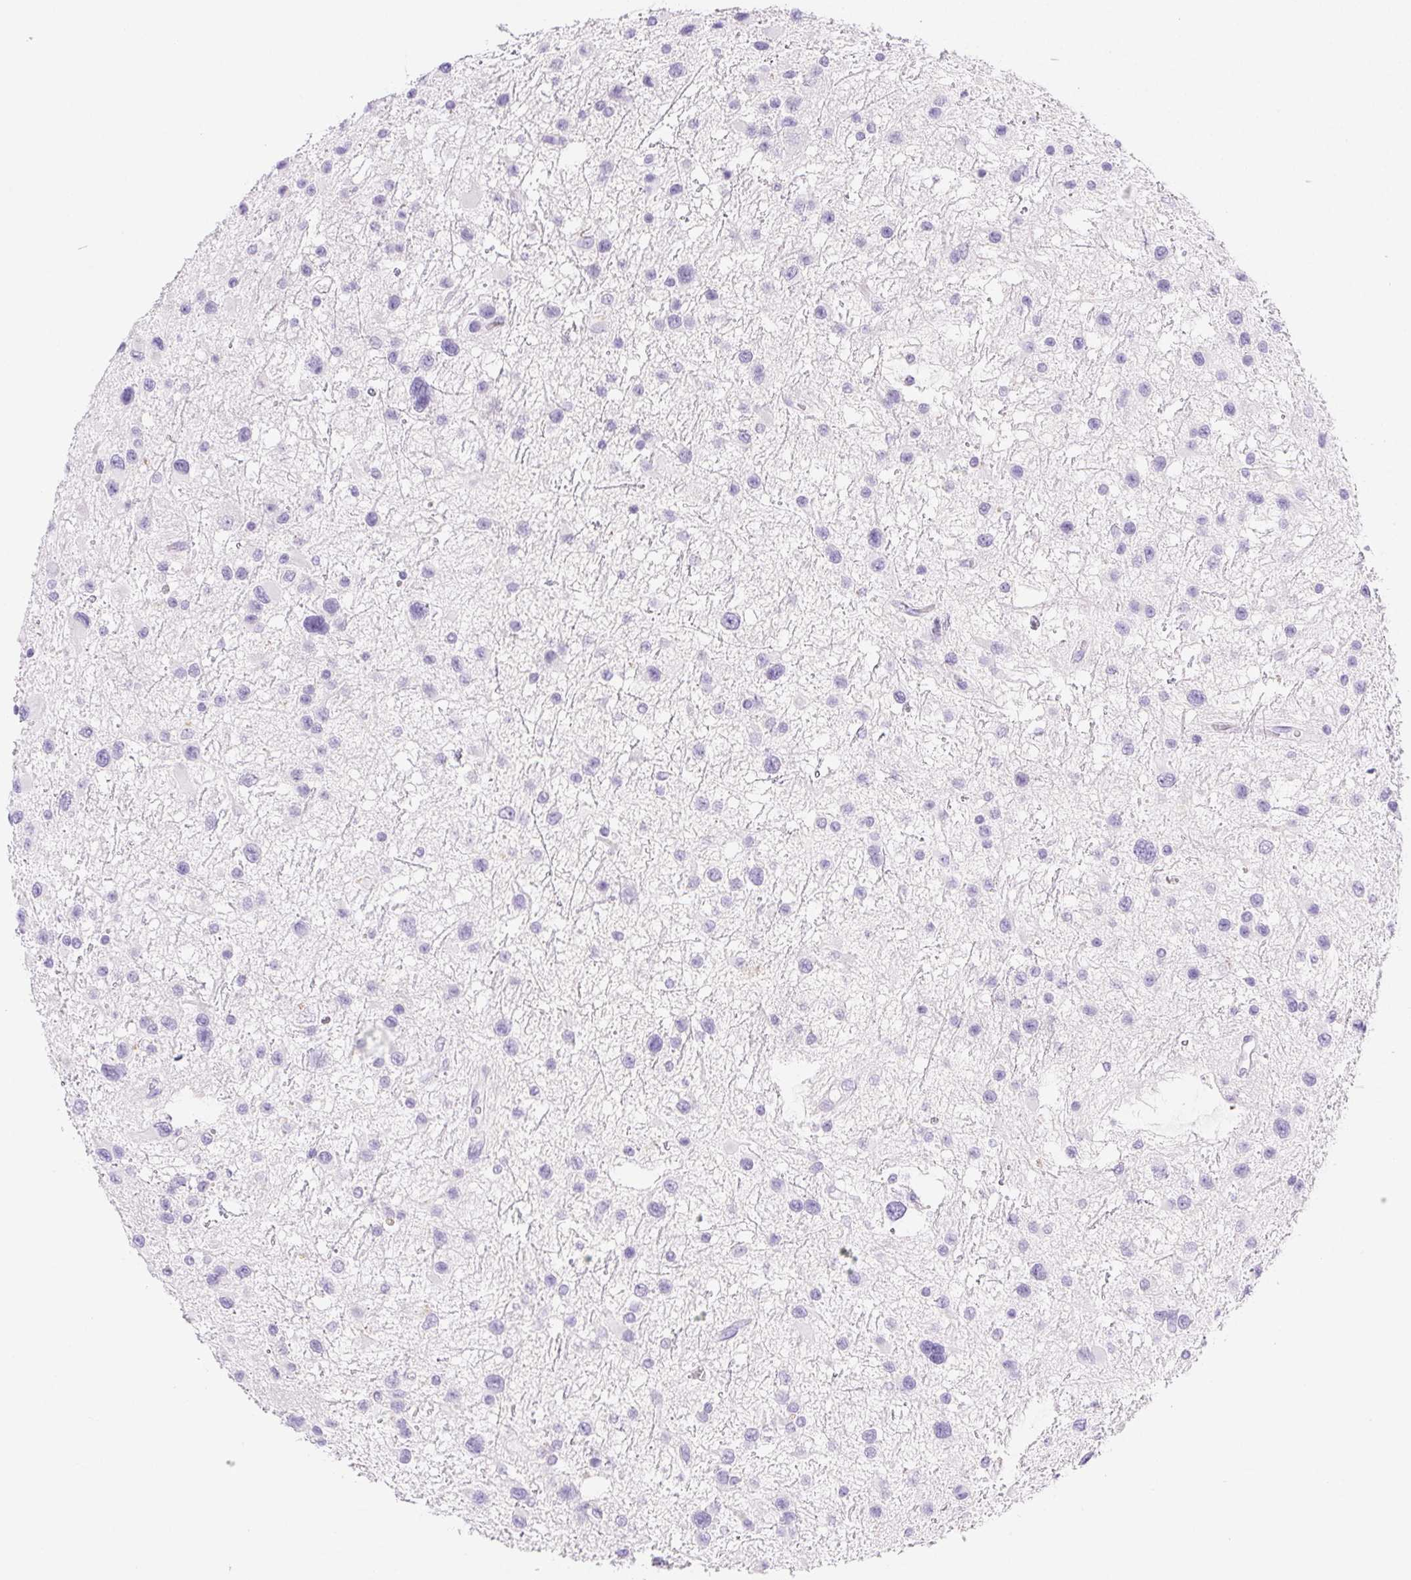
{"staining": {"intensity": "negative", "quantity": "none", "location": "none"}, "tissue": "glioma", "cell_type": "Tumor cells", "image_type": "cancer", "snomed": [{"axis": "morphology", "description": "Glioma, malignant, Low grade"}, {"axis": "topography", "description": "Brain"}], "caption": "Tumor cells are negative for protein expression in human malignant glioma (low-grade).", "gene": "PNLIP", "patient": {"sex": "female", "age": 32}}